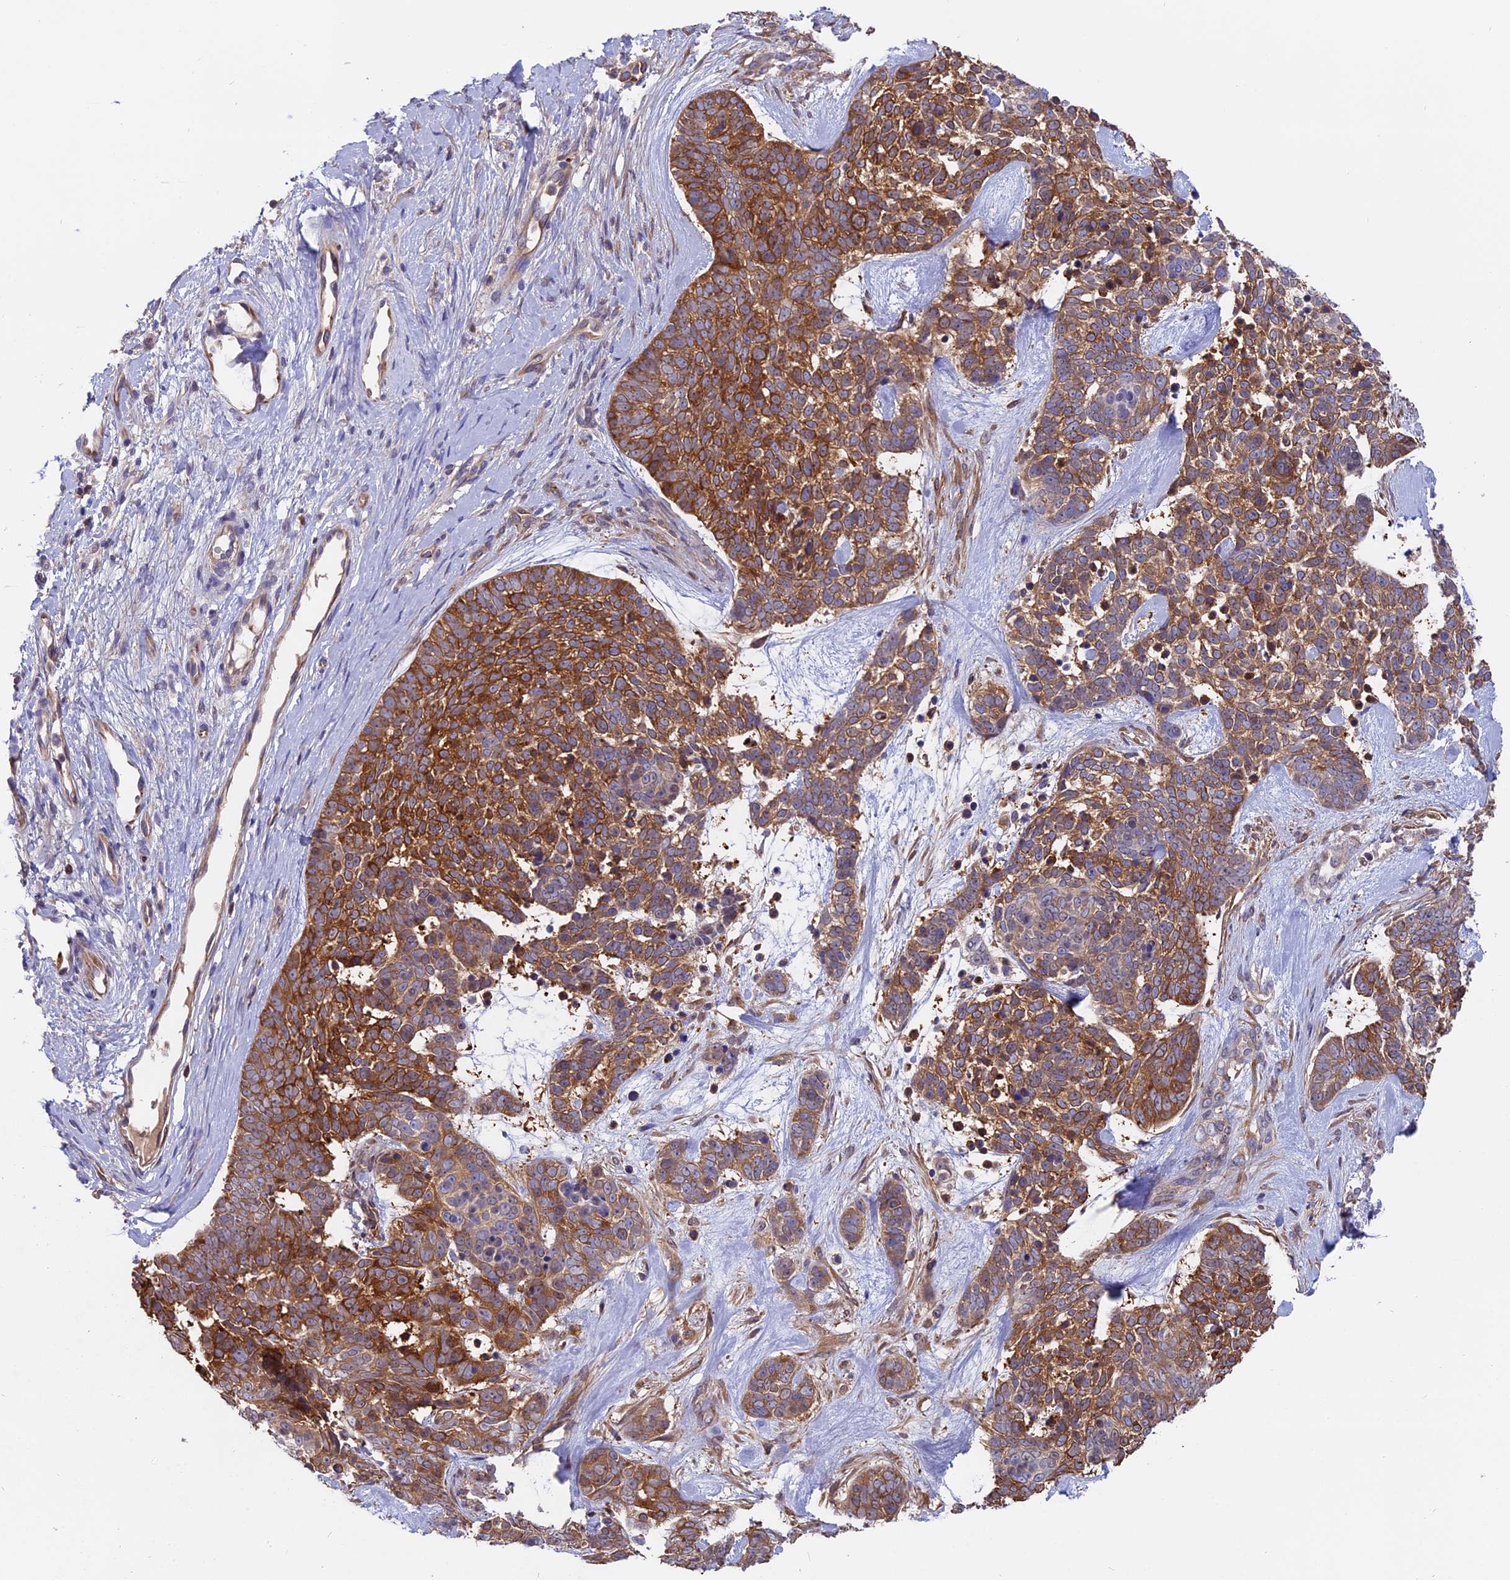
{"staining": {"intensity": "moderate", "quantity": ">75%", "location": "cytoplasmic/membranous"}, "tissue": "skin cancer", "cell_type": "Tumor cells", "image_type": "cancer", "snomed": [{"axis": "morphology", "description": "Basal cell carcinoma"}, {"axis": "topography", "description": "Skin"}], "caption": "A medium amount of moderate cytoplasmic/membranous expression is identified in about >75% of tumor cells in skin cancer (basal cell carcinoma) tissue.", "gene": "FAM118B", "patient": {"sex": "female", "age": 81}}